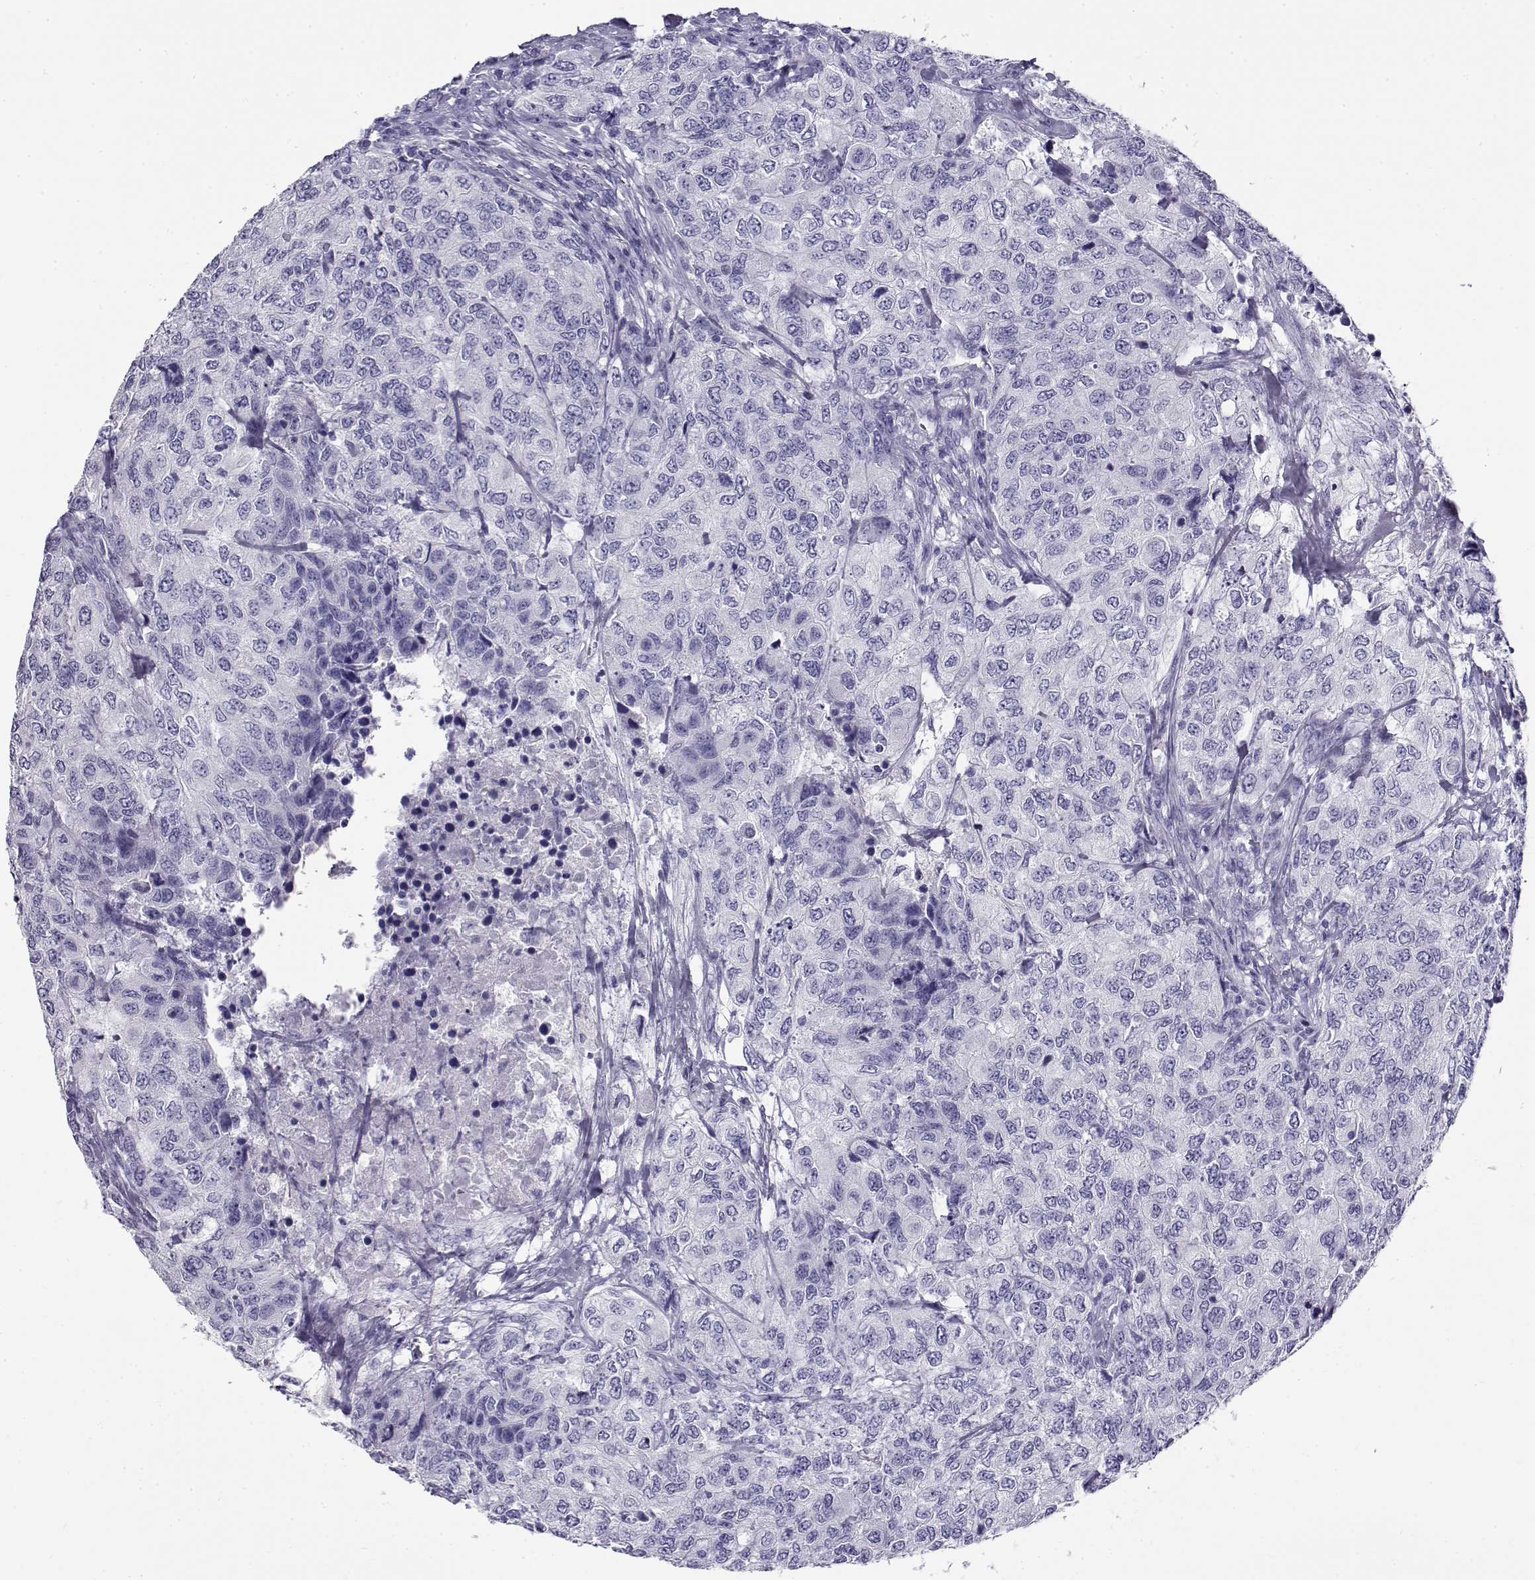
{"staining": {"intensity": "negative", "quantity": "none", "location": "none"}, "tissue": "urothelial cancer", "cell_type": "Tumor cells", "image_type": "cancer", "snomed": [{"axis": "morphology", "description": "Urothelial carcinoma, High grade"}, {"axis": "topography", "description": "Urinary bladder"}], "caption": "A high-resolution histopathology image shows immunohistochemistry (IHC) staining of urothelial carcinoma (high-grade), which demonstrates no significant staining in tumor cells.", "gene": "CABS1", "patient": {"sex": "female", "age": 78}}